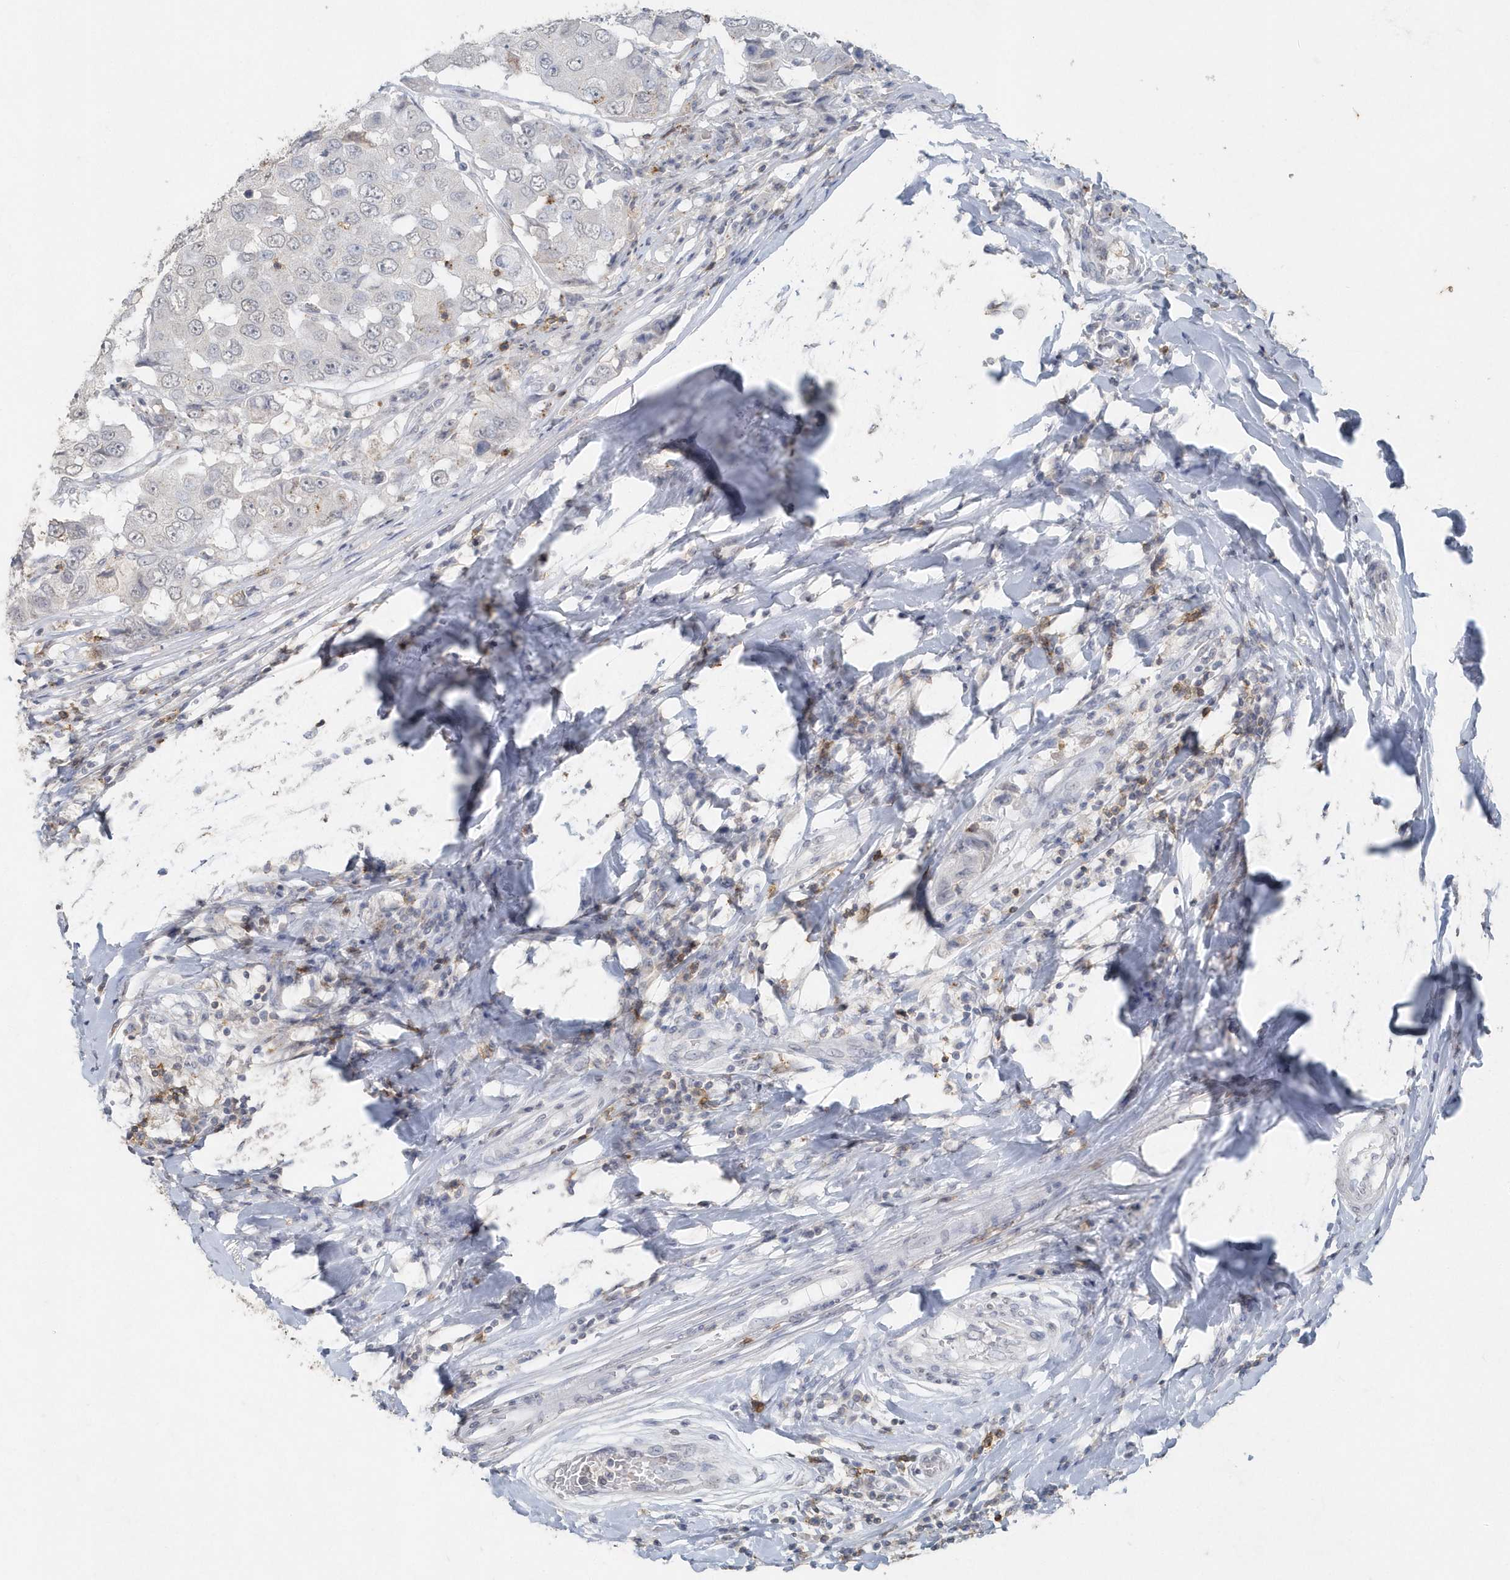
{"staining": {"intensity": "negative", "quantity": "none", "location": "none"}, "tissue": "breast cancer", "cell_type": "Tumor cells", "image_type": "cancer", "snomed": [{"axis": "morphology", "description": "Duct carcinoma"}, {"axis": "topography", "description": "Breast"}], "caption": "The histopathology image shows no significant positivity in tumor cells of breast cancer. Brightfield microscopy of immunohistochemistry stained with DAB (brown) and hematoxylin (blue), captured at high magnification.", "gene": "PDCD1", "patient": {"sex": "female", "age": 27}}